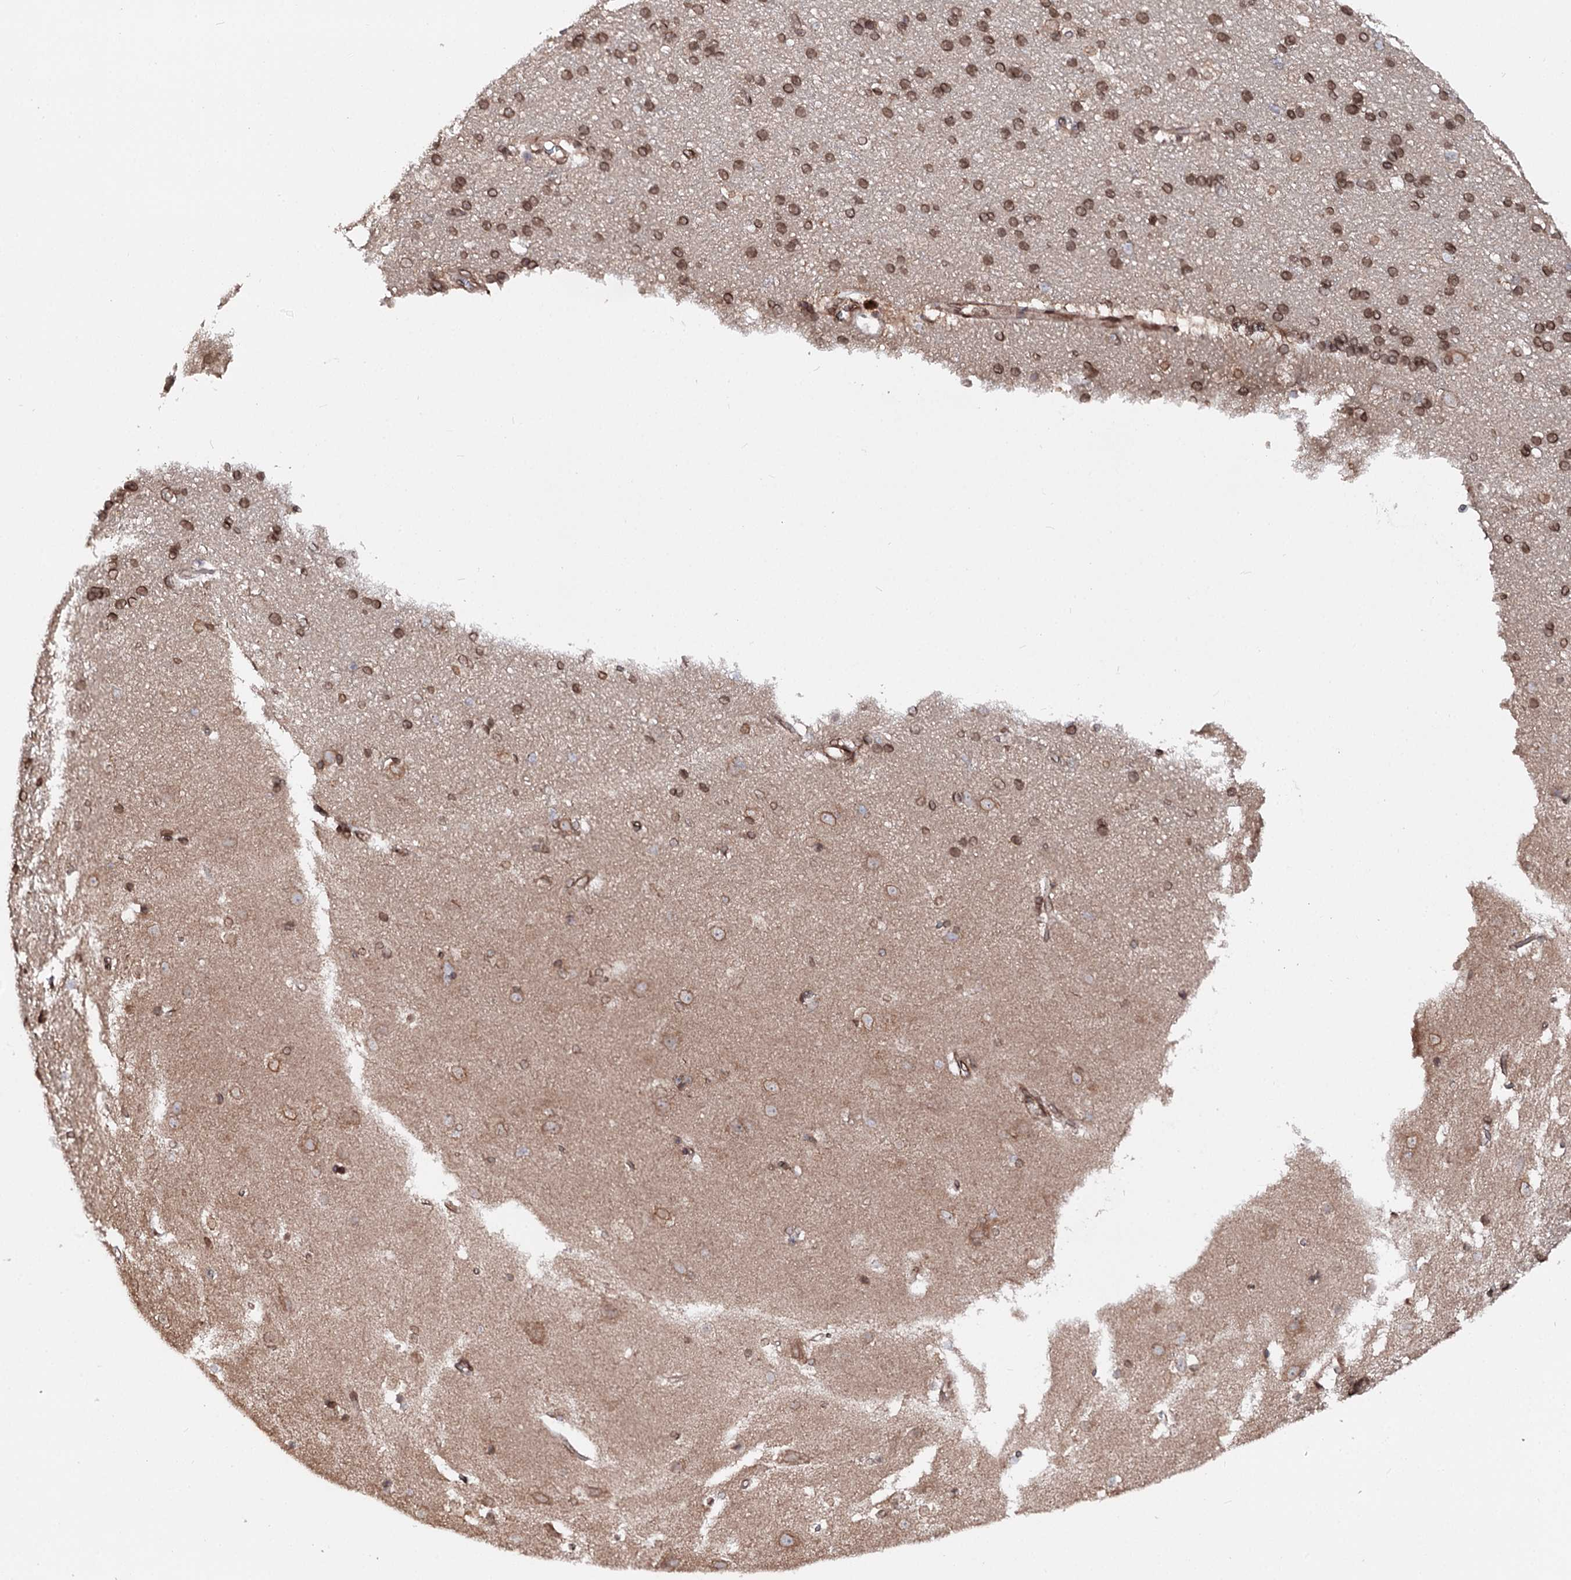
{"staining": {"intensity": "moderate", "quantity": ">75%", "location": "cytoplasmic/membranous"}, "tissue": "cerebral cortex", "cell_type": "Endothelial cells", "image_type": "normal", "snomed": [{"axis": "morphology", "description": "Normal tissue, NOS"}, {"axis": "topography", "description": "Cerebral cortex"}], "caption": "About >75% of endothelial cells in unremarkable human cerebral cortex reveal moderate cytoplasmic/membranous protein expression as visualized by brown immunohistochemical staining.", "gene": "FGFR1OP2", "patient": {"sex": "male", "age": 54}}